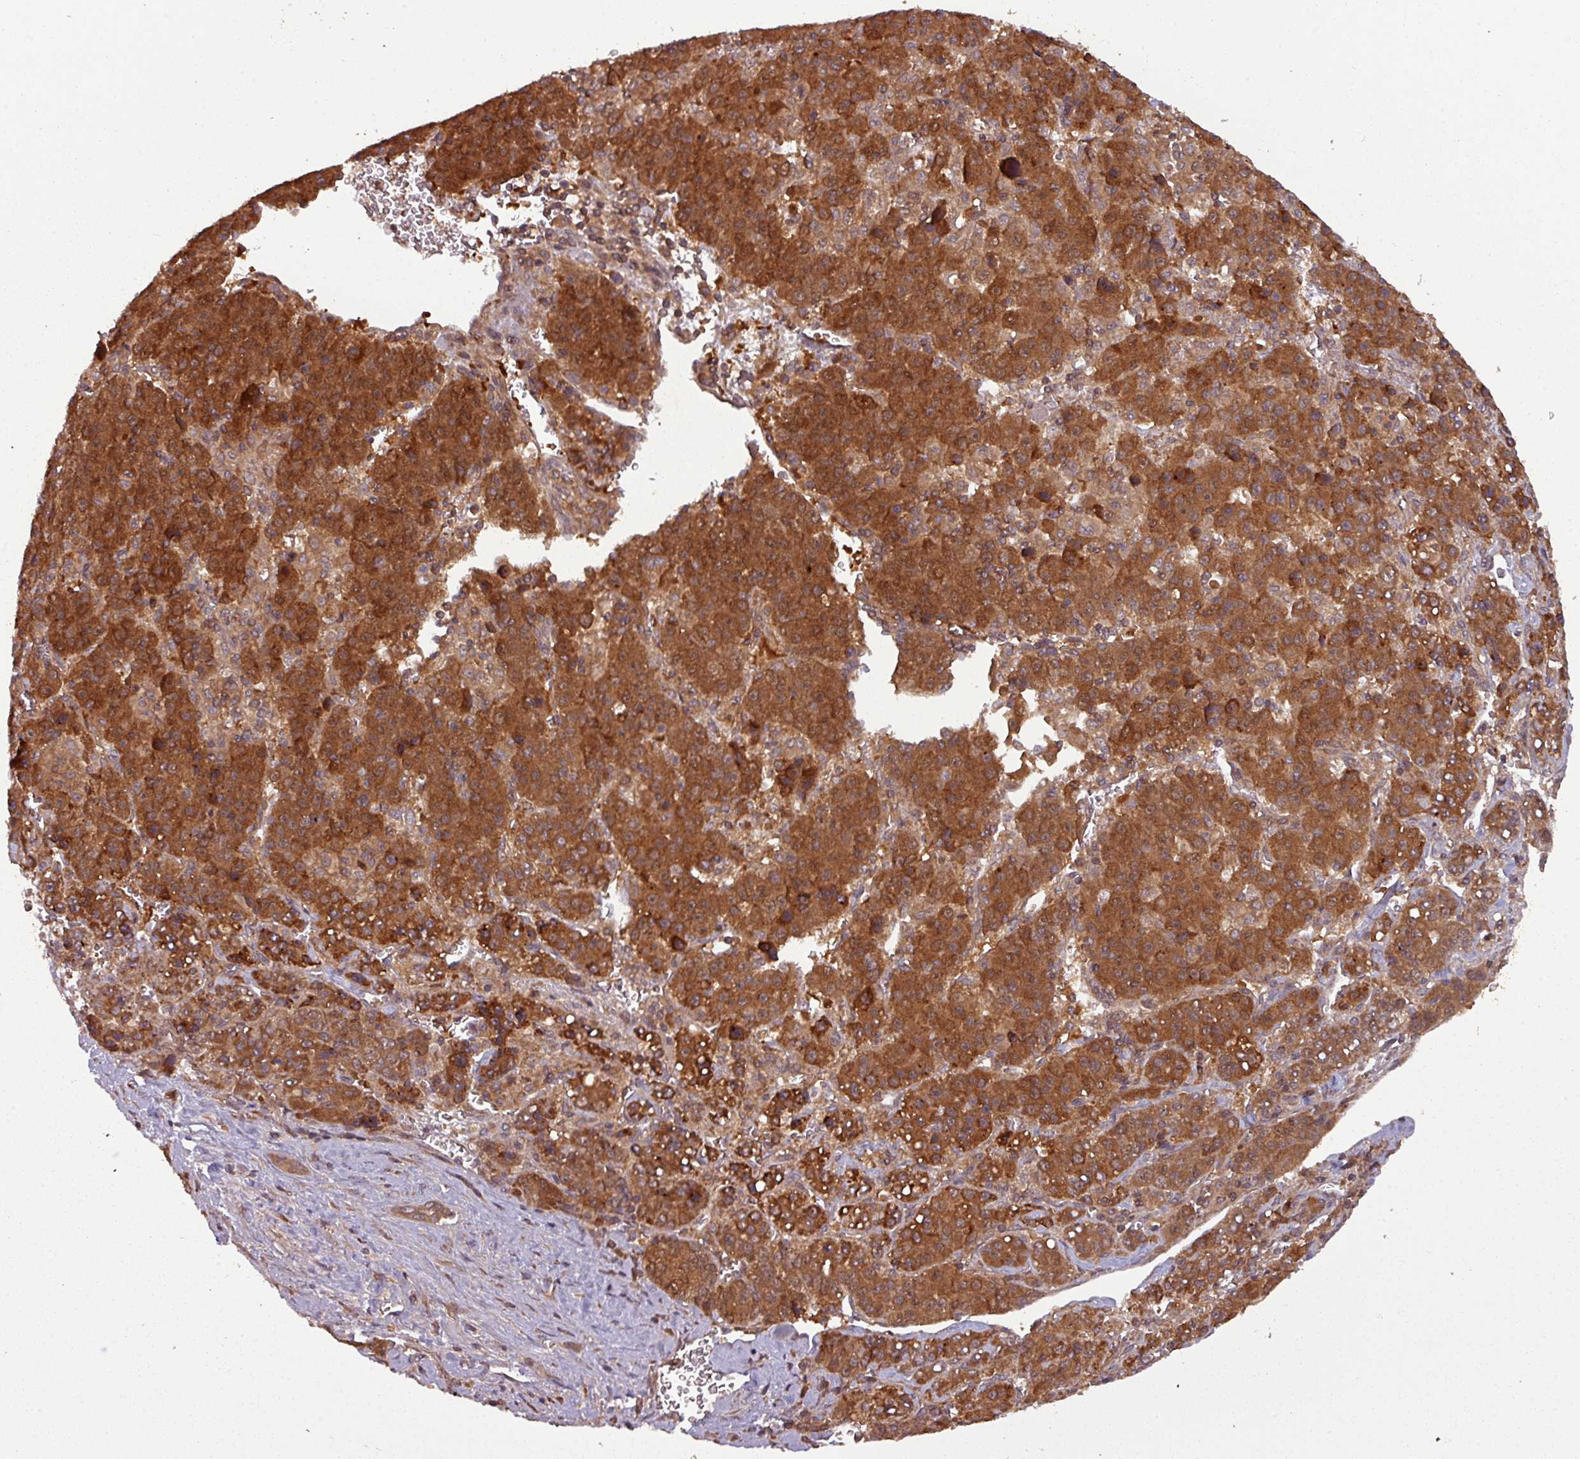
{"staining": {"intensity": "strong", "quantity": ">75%", "location": "cytoplasmic/membranous"}, "tissue": "liver cancer", "cell_type": "Tumor cells", "image_type": "cancer", "snomed": [{"axis": "morphology", "description": "Carcinoma, Hepatocellular, NOS"}, {"axis": "topography", "description": "Liver"}], "caption": "Immunohistochemistry micrograph of neoplastic tissue: liver hepatocellular carcinoma stained using immunohistochemistry exhibits high levels of strong protein expression localized specifically in the cytoplasmic/membranous of tumor cells, appearing as a cytoplasmic/membranous brown color.", "gene": "GSKIP", "patient": {"sex": "female", "age": 53}}